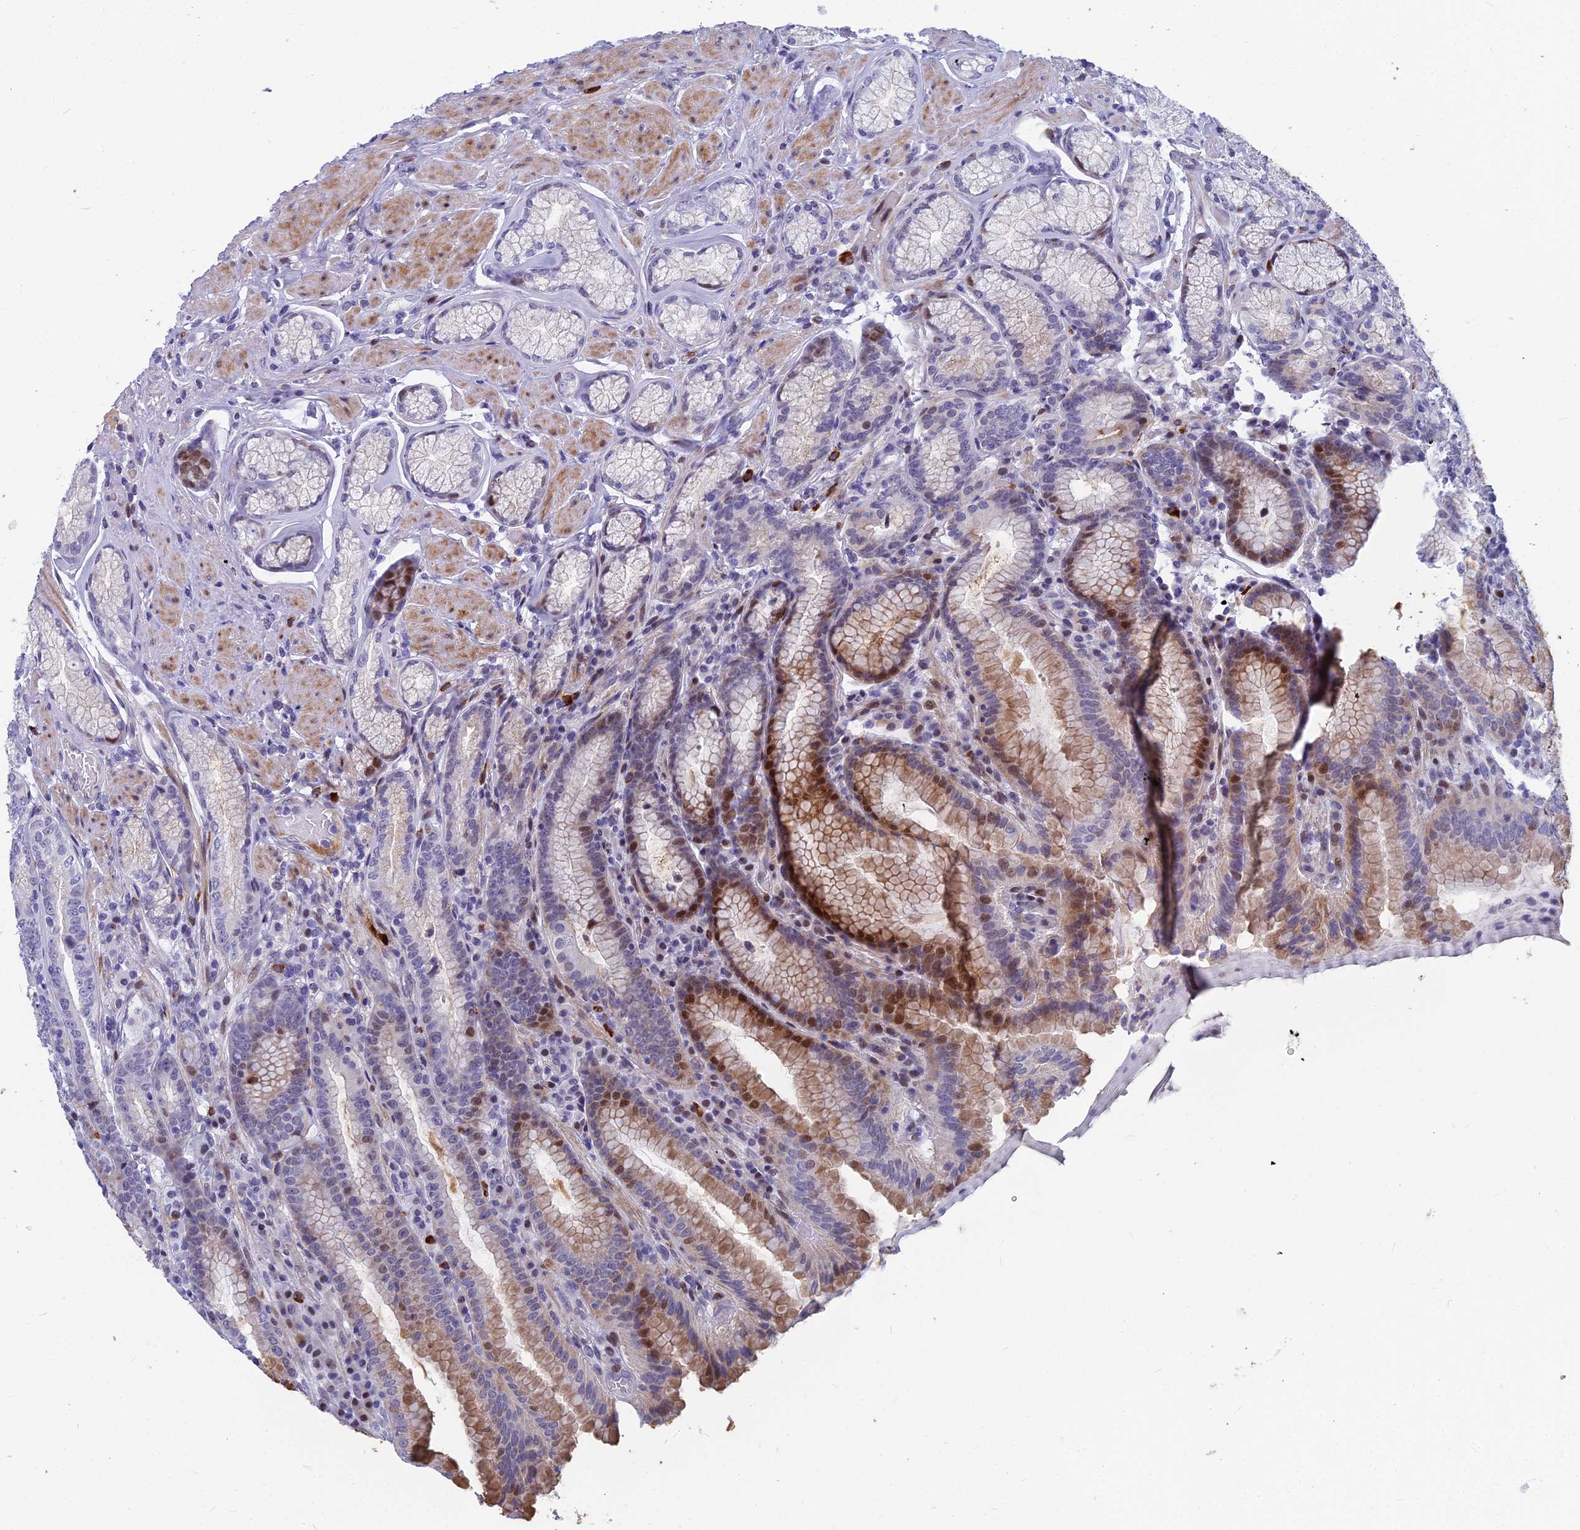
{"staining": {"intensity": "moderate", "quantity": "<25%", "location": "cytoplasmic/membranous,nuclear"}, "tissue": "stomach", "cell_type": "Glandular cells", "image_type": "normal", "snomed": [{"axis": "morphology", "description": "Normal tissue, NOS"}, {"axis": "topography", "description": "Stomach, upper"}, {"axis": "topography", "description": "Stomach, lower"}], "caption": "IHC of normal stomach shows low levels of moderate cytoplasmic/membranous,nuclear expression in about <25% of glandular cells.", "gene": "MYBPC2", "patient": {"sex": "female", "age": 76}}